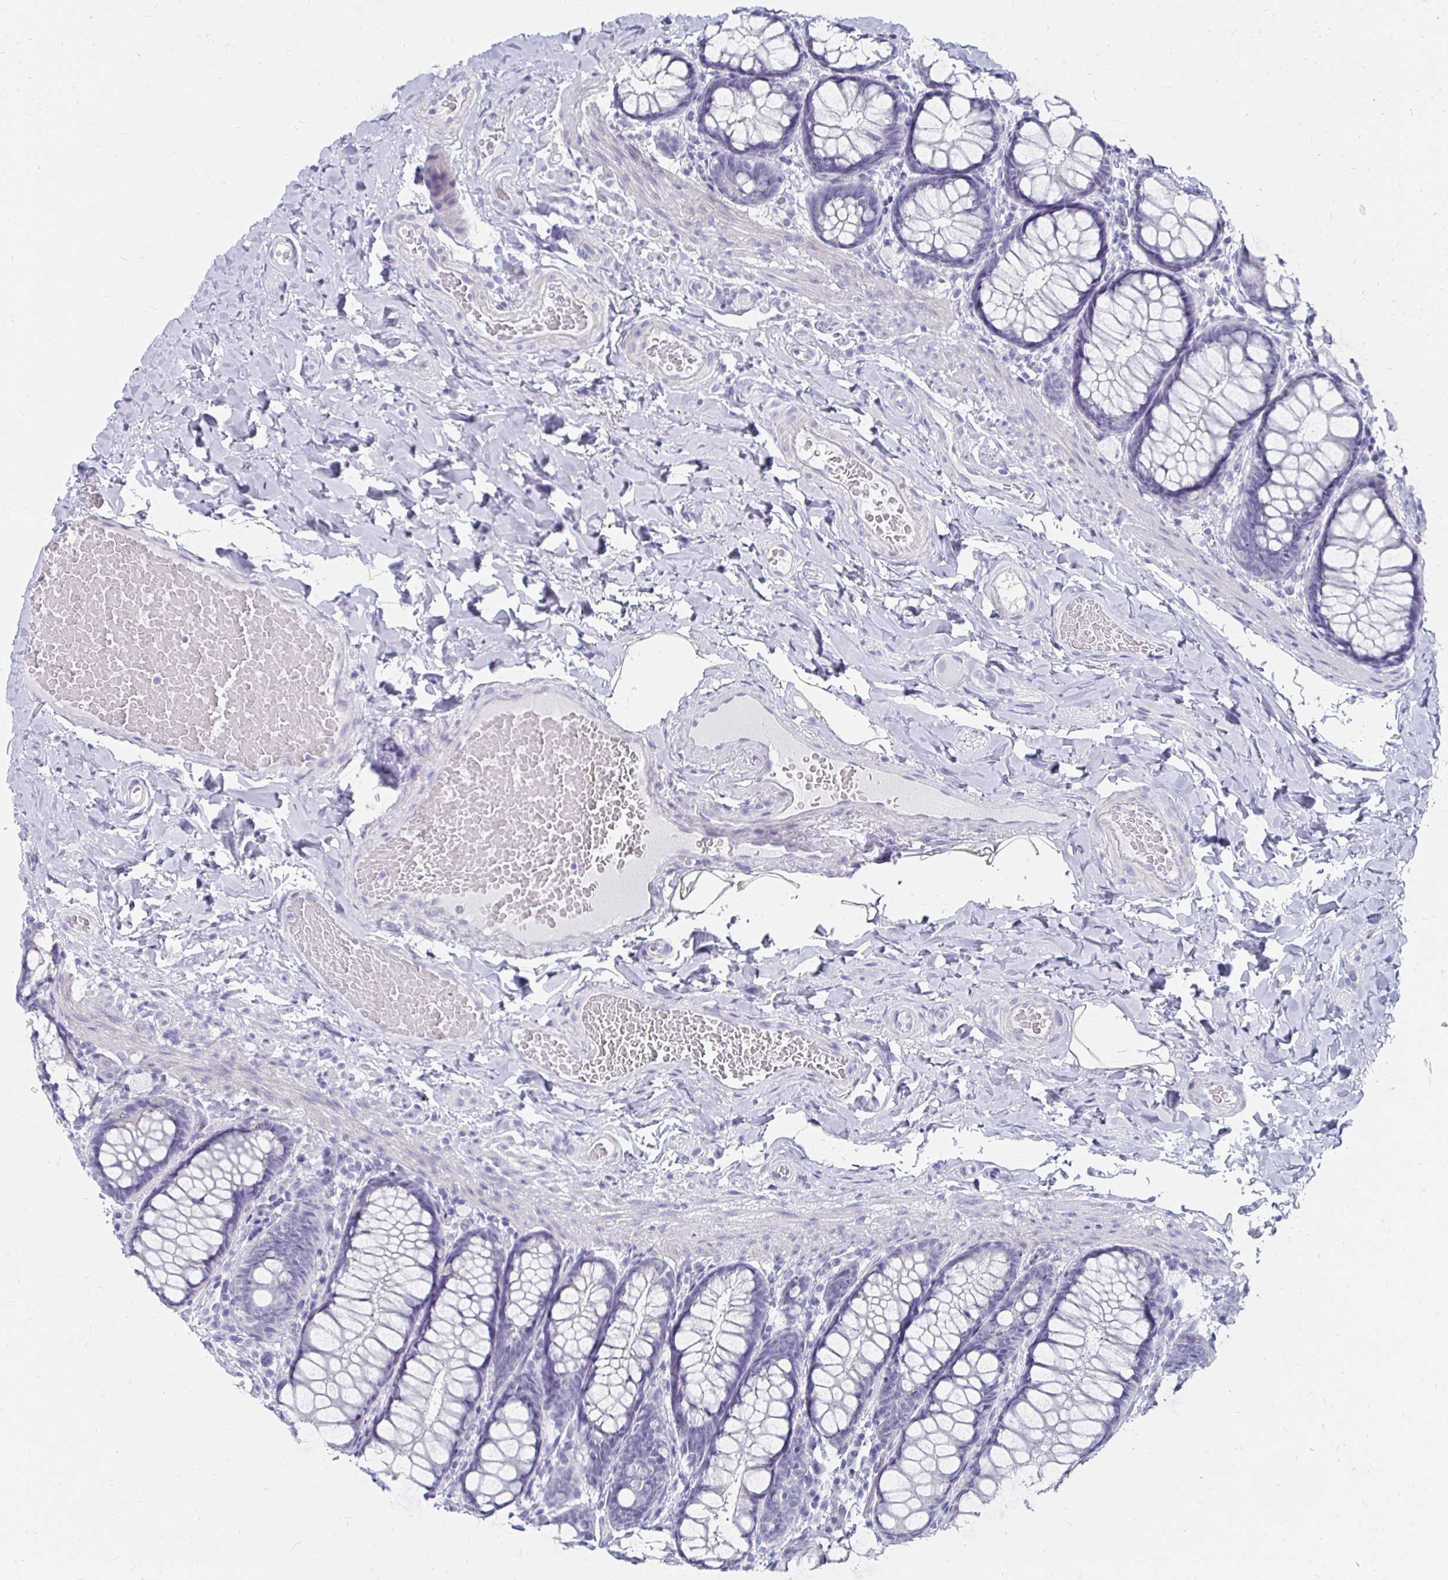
{"staining": {"intensity": "negative", "quantity": "none", "location": "none"}, "tissue": "colon", "cell_type": "Endothelial cells", "image_type": "normal", "snomed": [{"axis": "morphology", "description": "Normal tissue, NOS"}, {"axis": "topography", "description": "Colon"}], "caption": "Human colon stained for a protein using immunohistochemistry (IHC) reveals no staining in endothelial cells.", "gene": "SYCP3", "patient": {"sex": "male", "age": 47}}